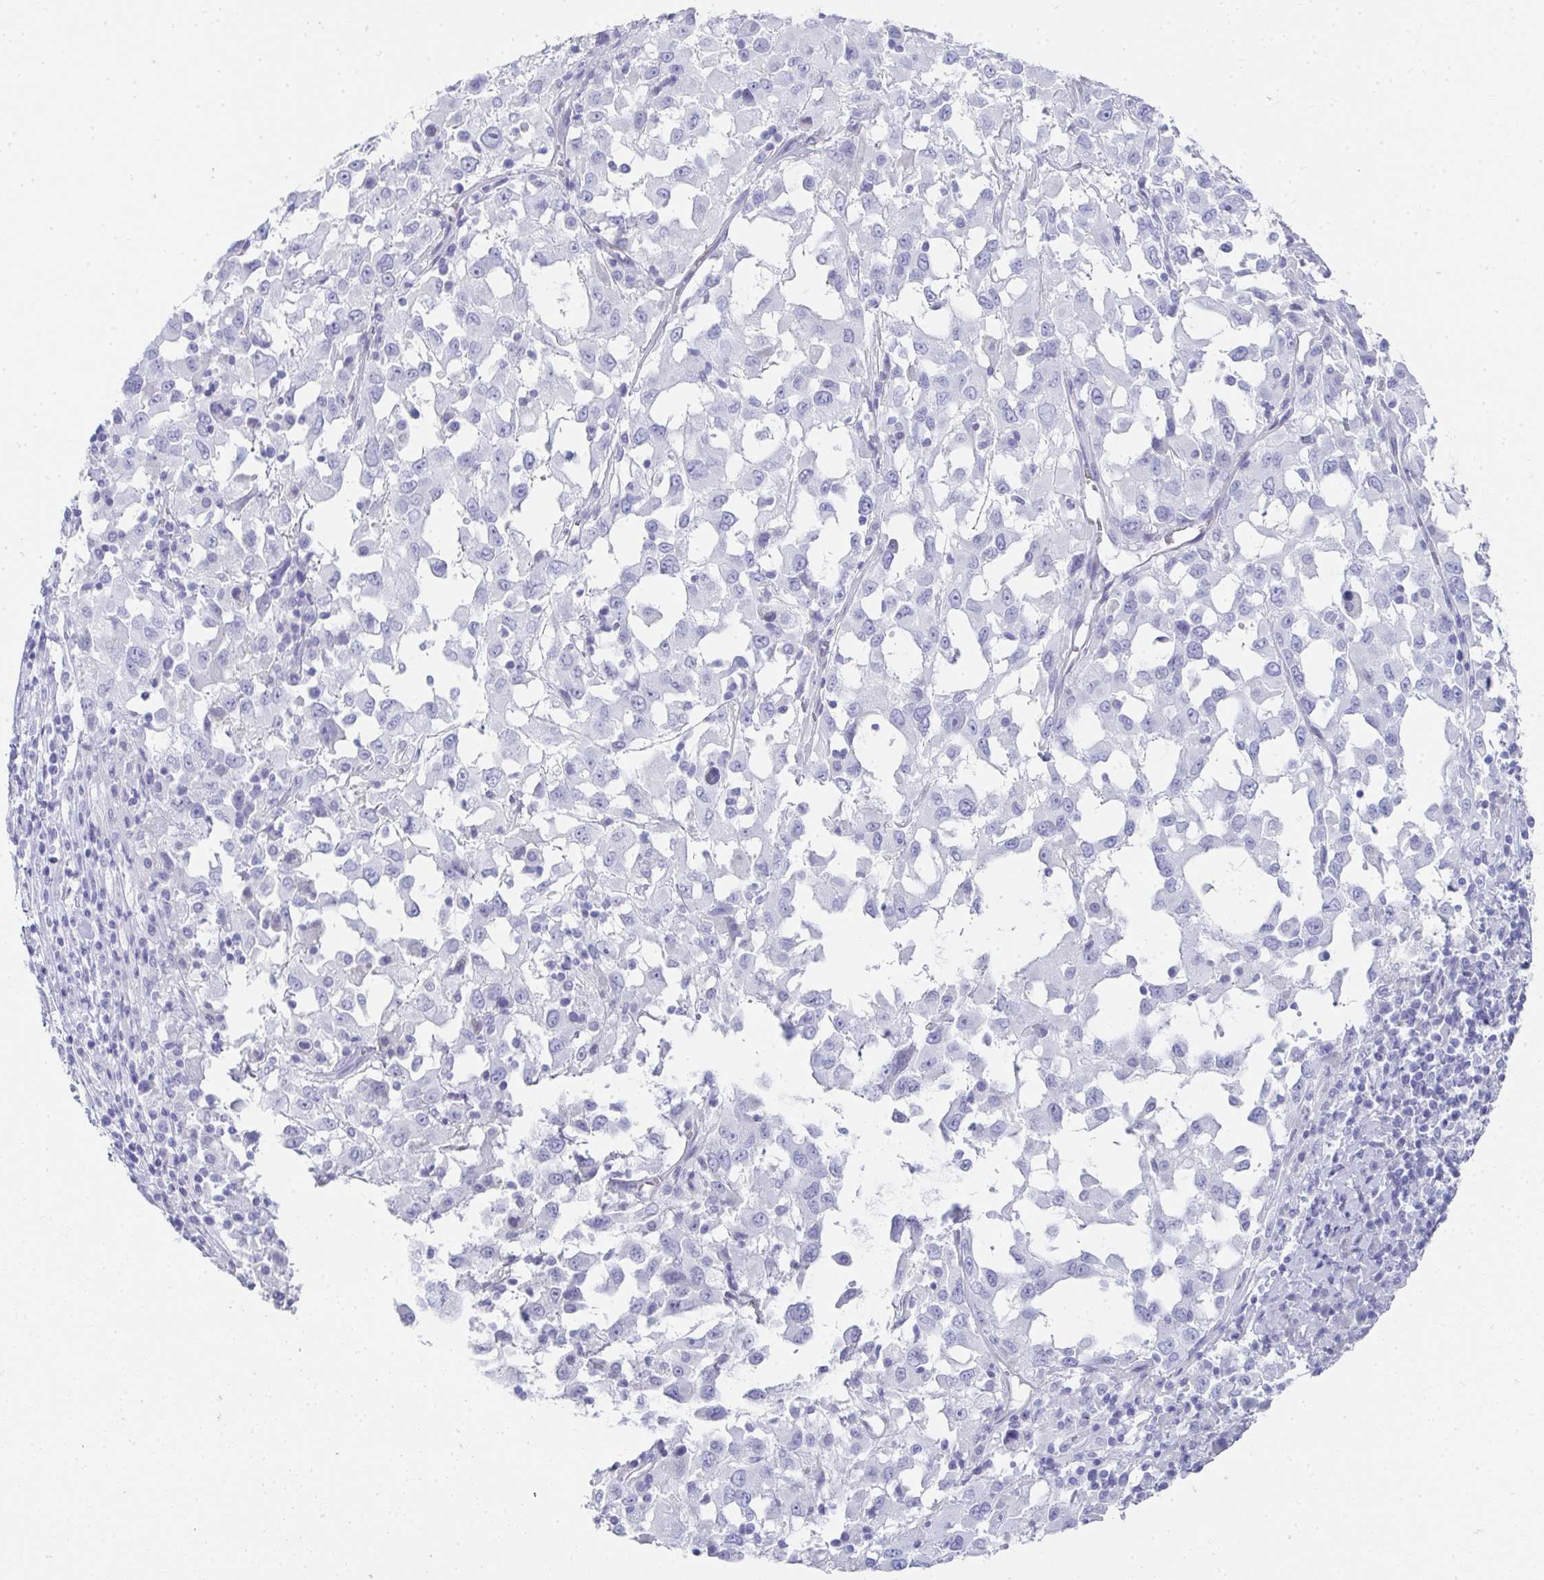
{"staining": {"intensity": "negative", "quantity": "none", "location": "none"}, "tissue": "melanoma", "cell_type": "Tumor cells", "image_type": "cancer", "snomed": [{"axis": "morphology", "description": "Malignant melanoma, Metastatic site"}, {"axis": "topography", "description": "Soft tissue"}], "caption": "Immunohistochemical staining of human melanoma reveals no significant positivity in tumor cells. (DAB immunohistochemistry visualized using brightfield microscopy, high magnification).", "gene": "SYCP1", "patient": {"sex": "male", "age": 50}}